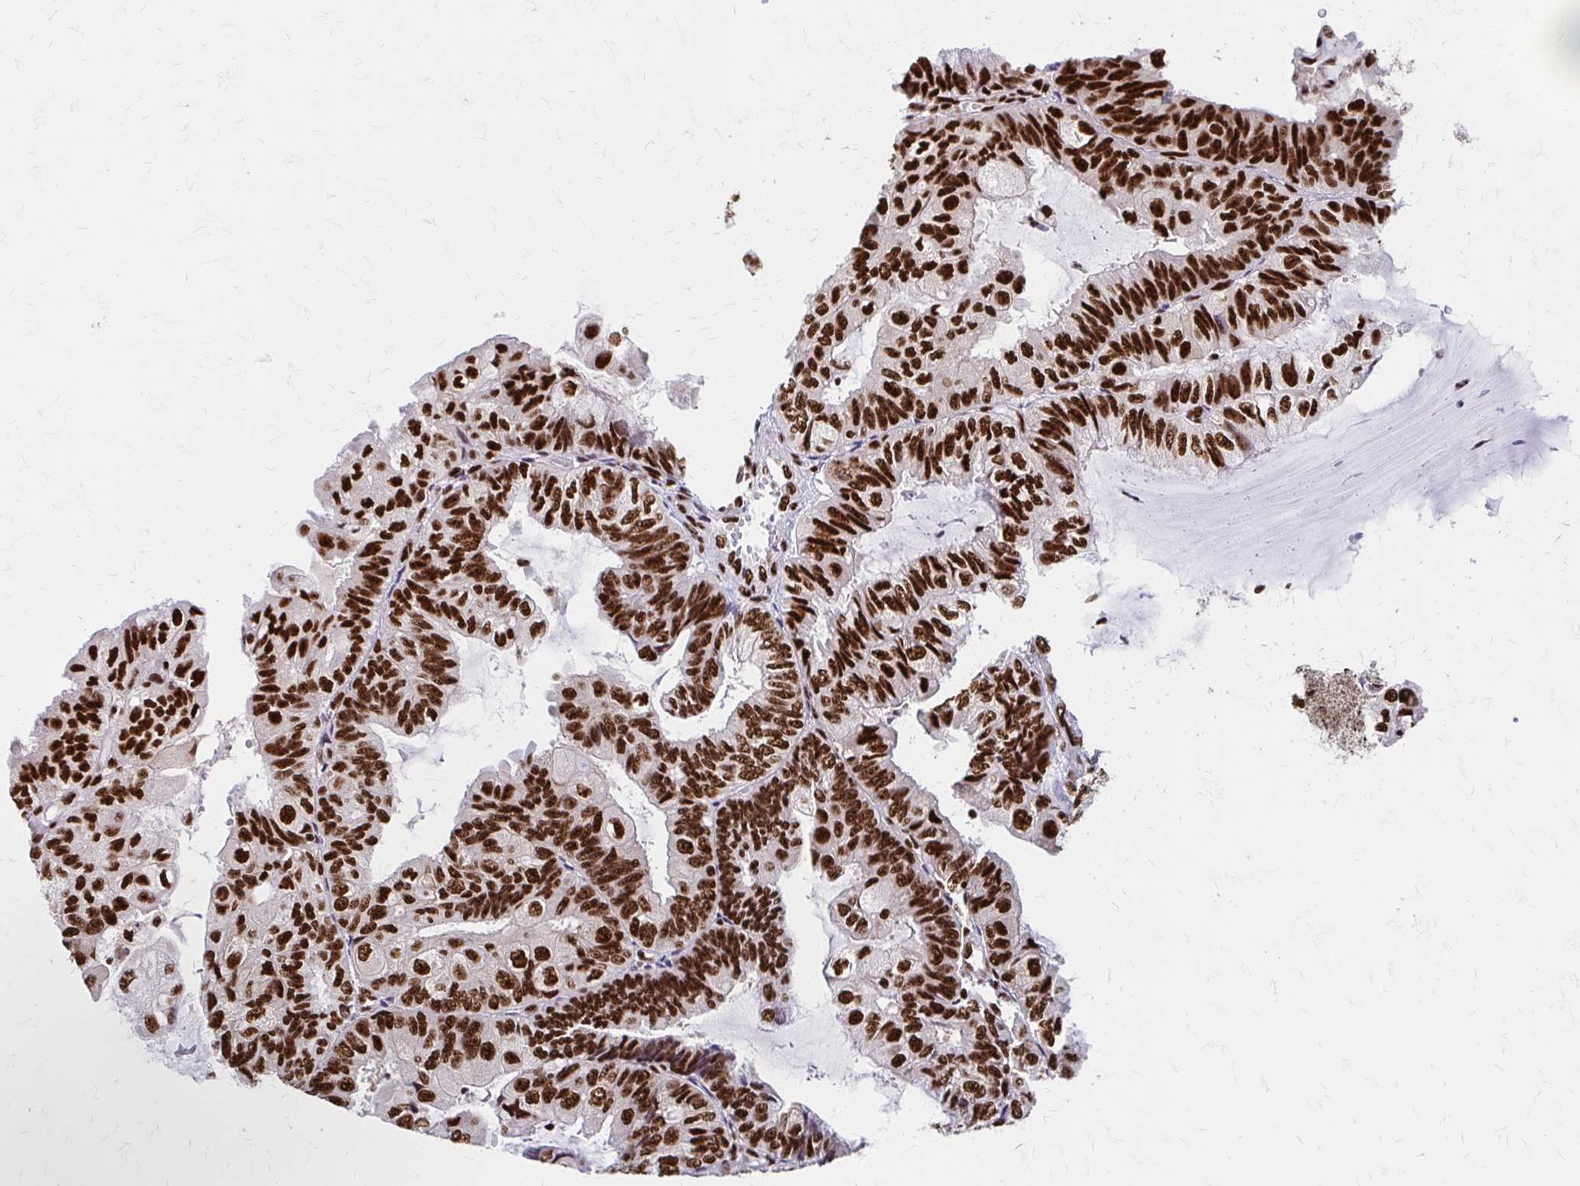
{"staining": {"intensity": "strong", "quantity": ">75%", "location": "nuclear"}, "tissue": "endometrial cancer", "cell_type": "Tumor cells", "image_type": "cancer", "snomed": [{"axis": "morphology", "description": "Adenocarcinoma, NOS"}, {"axis": "topography", "description": "Endometrium"}], "caption": "Immunohistochemistry micrograph of neoplastic tissue: endometrial adenocarcinoma stained using immunohistochemistry shows high levels of strong protein expression localized specifically in the nuclear of tumor cells, appearing as a nuclear brown color.", "gene": "CNKSR3", "patient": {"sex": "female", "age": 81}}